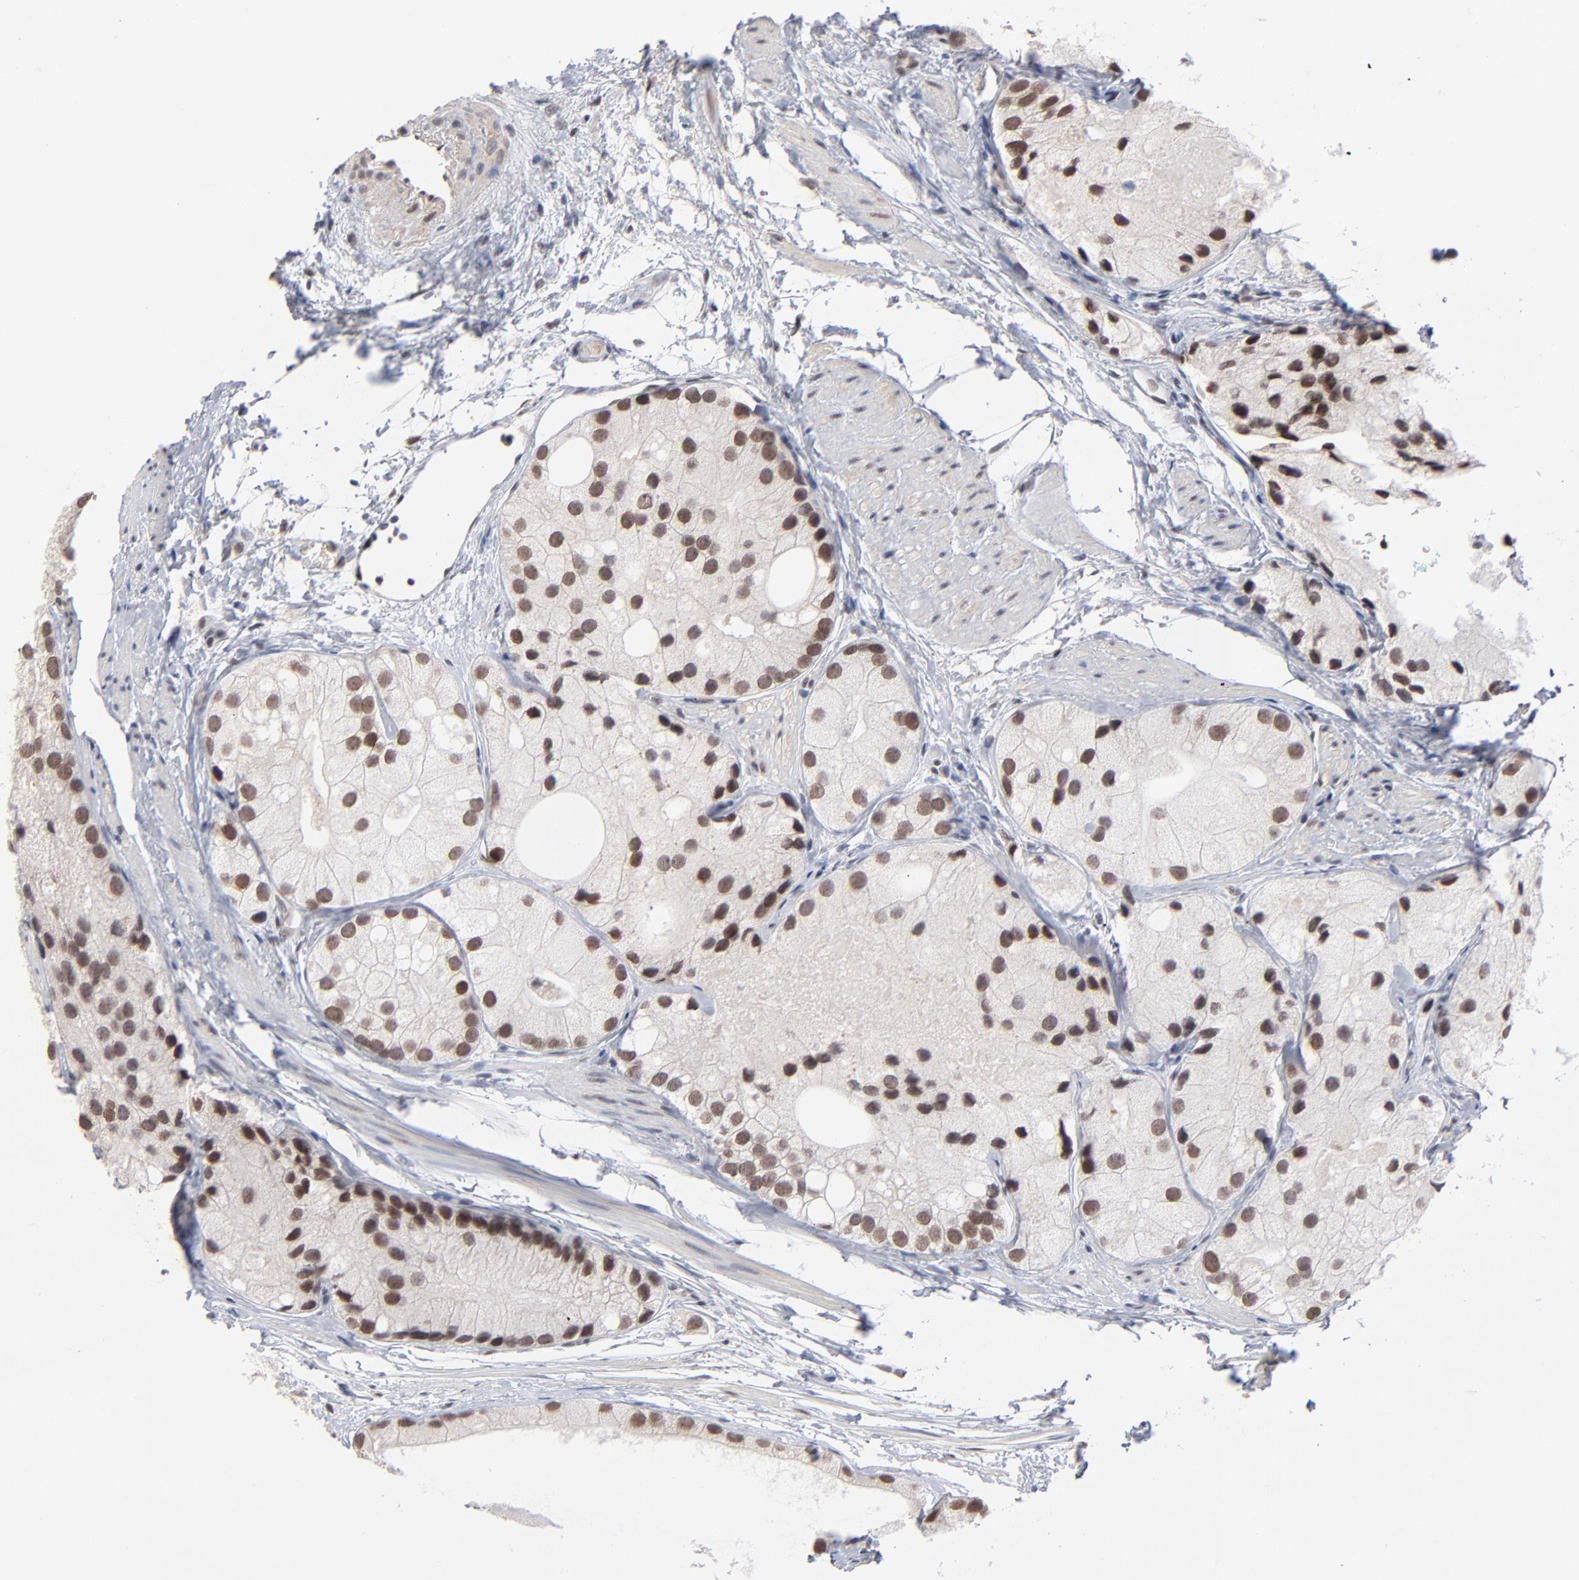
{"staining": {"intensity": "moderate", "quantity": ">75%", "location": "nuclear"}, "tissue": "prostate cancer", "cell_type": "Tumor cells", "image_type": "cancer", "snomed": [{"axis": "morphology", "description": "Adenocarcinoma, Low grade"}, {"axis": "topography", "description": "Prostate"}], "caption": "Prostate cancer tissue demonstrates moderate nuclear expression in approximately >75% of tumor cells Nuclei are stained in blue.", "gene": "MBIP", "patient": {"sex": "male", "age": 69}}